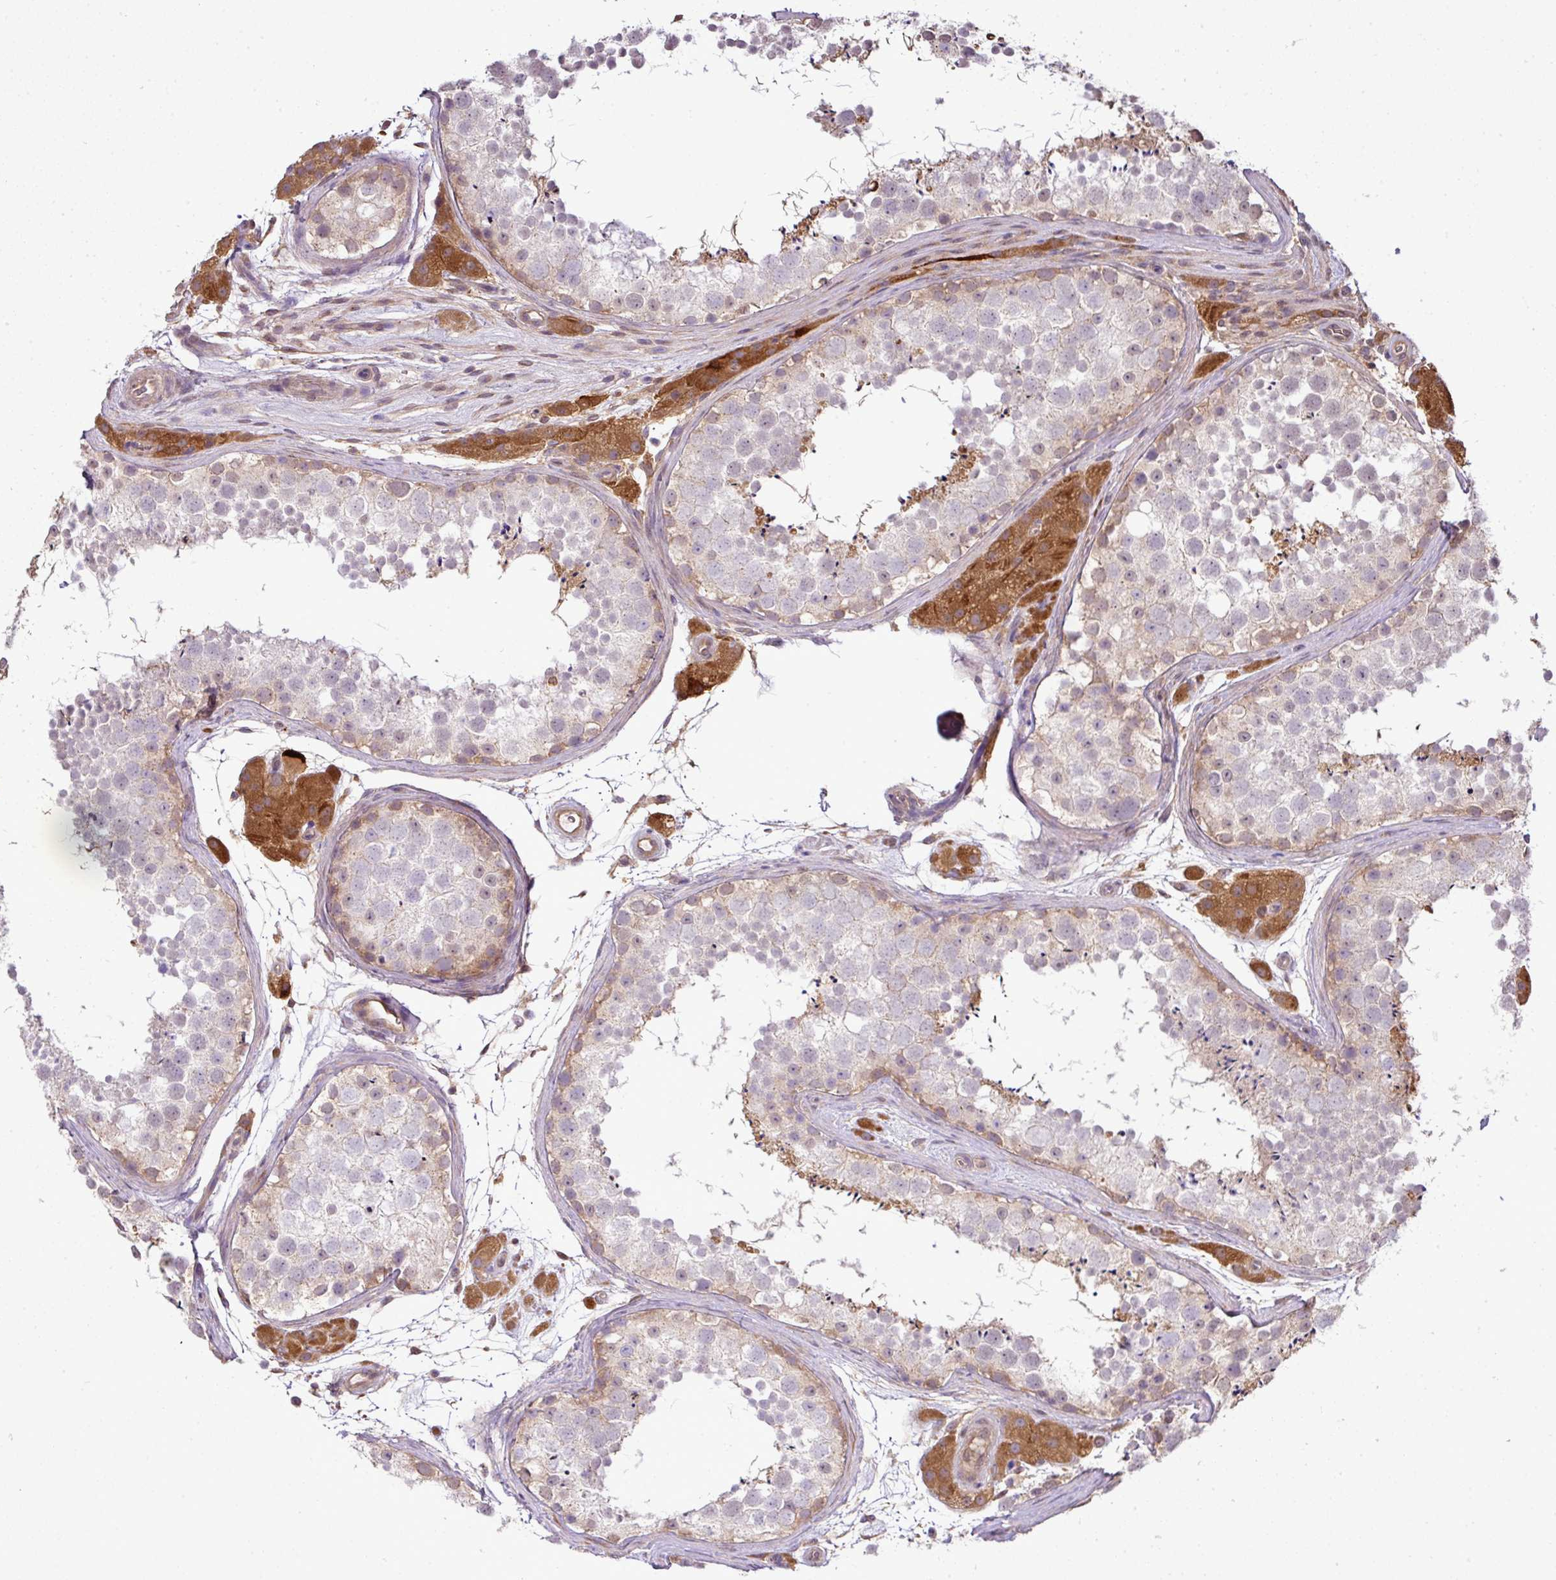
{"staining": {"intensity": "weak", "quantity": "<25%", "location": "cytoplasmic/membranous"}, "tissue": "testis", "cell_type": "Cells in seminiferous ducts", "image_type": "normal", "snomed": [{"axis": "morphology", "description": "Normal tissue, NOS"}, {"axis": "topography", "description": "Testis"}], "caption": "The photomicrograph shows no staining of cells in seminiferous ducts in benign testis.", "gene": "TMEM107", "patient": {"sex": "male", "age": 41}}